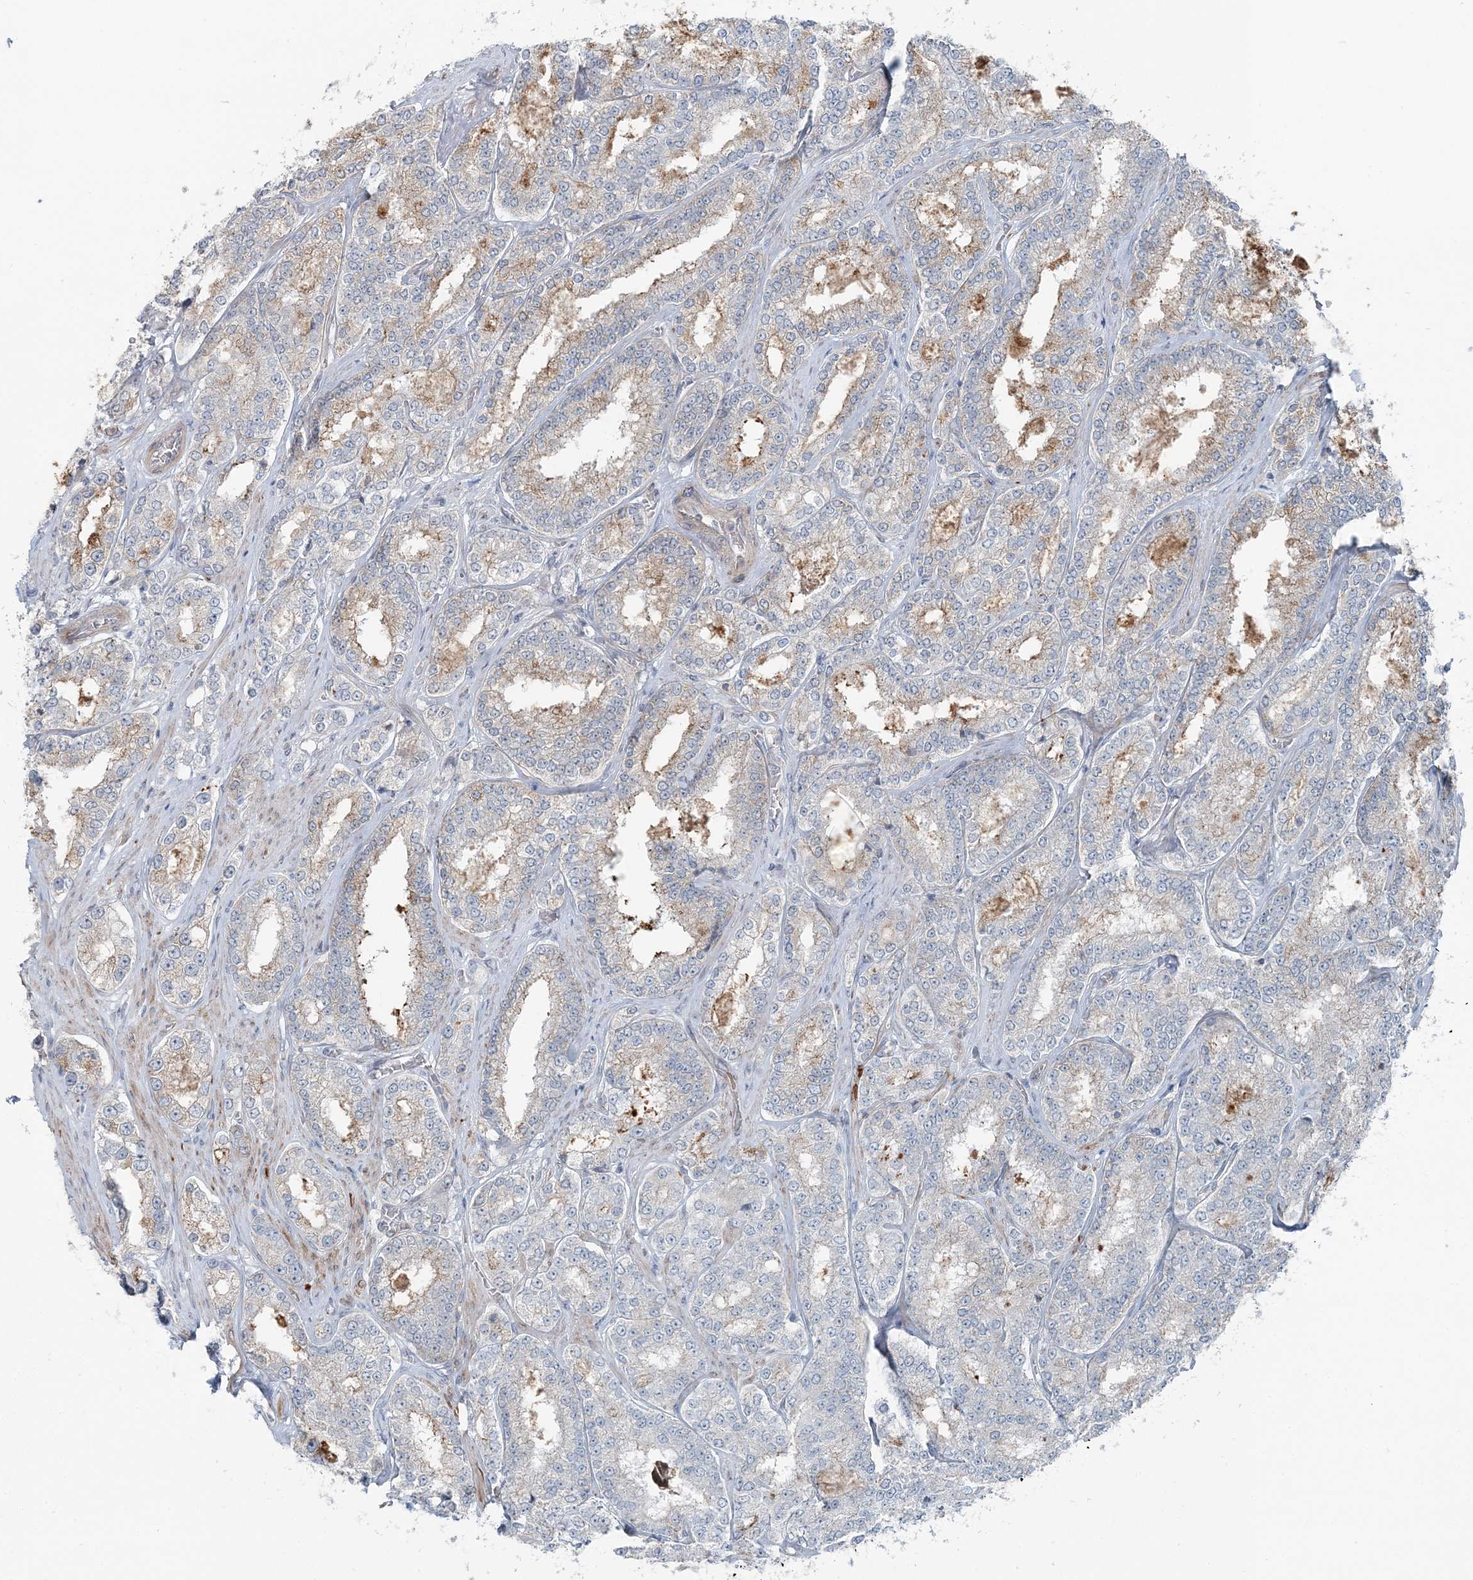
{"staining": {"intensity": "weak", "quantity": "25%-75%", "location": "cytoplasmic/membranous"}, "tissue": "prostate cancer", "cell_type": "Tumor cells", "image_type": "cancer", "snomed": [{"axis": "morphology", "description": "Normal tissue, NOS"}, {"axis": "morphology", "description": "Adenocarcinoma, High grade"}, {"axis": "topography", "description": "Prostate"}], "caption": "Brown immunohistochemical staining in prostate cancer demonstrates weak cytoplasmic/membranous positivity in about 25%-75% of tumor cells. The protein of interest is stained brown, and the nuclei are stained in blue (DAB (3,3'-diaminobenzidine) IHC with brightfield microscopy, high magnification).", "gene": "FBXL17", "patient": {"sex": "male", "age": 83}}